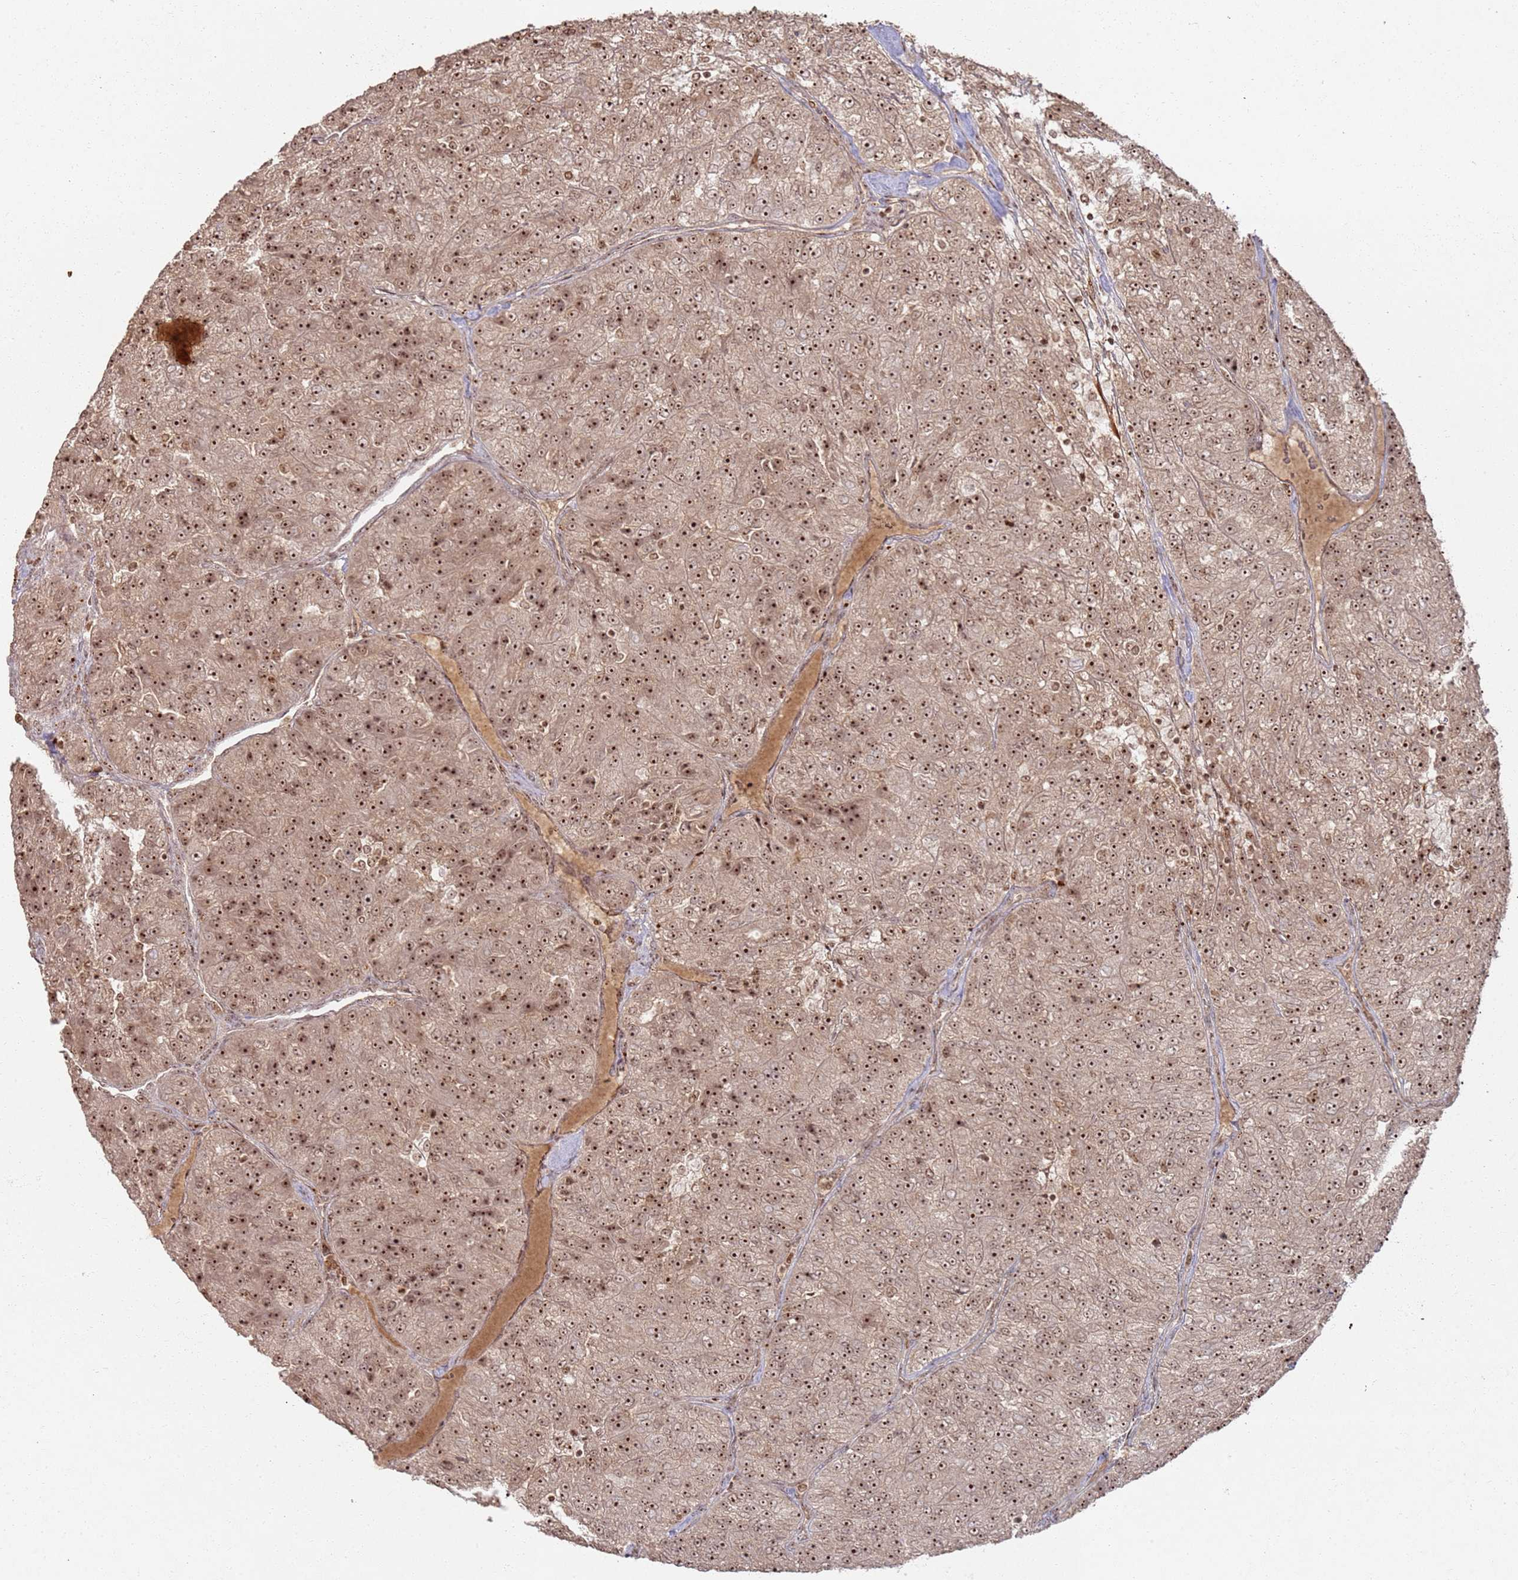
{"staining": {"intensity": "strong", "quantity": ">75%", "location": "nuclear"}, "tissue": "renal cancer", "cell_type": "Tumor cells", "image_type": "cancer", "snomed": [{"axis": "morphology", "description": "Adenocarcinoma, NOS"}, {"axis": "topography", "description": "Kidney"}], "caption": "About >75% of tumor cells in adenocarcinoma (renal) demonstrate strong nuclear protein staining as visualized by brown immunohistochemical staining.", "gene": "UTP11", "patient": {"sex": "female", "age": 63}}